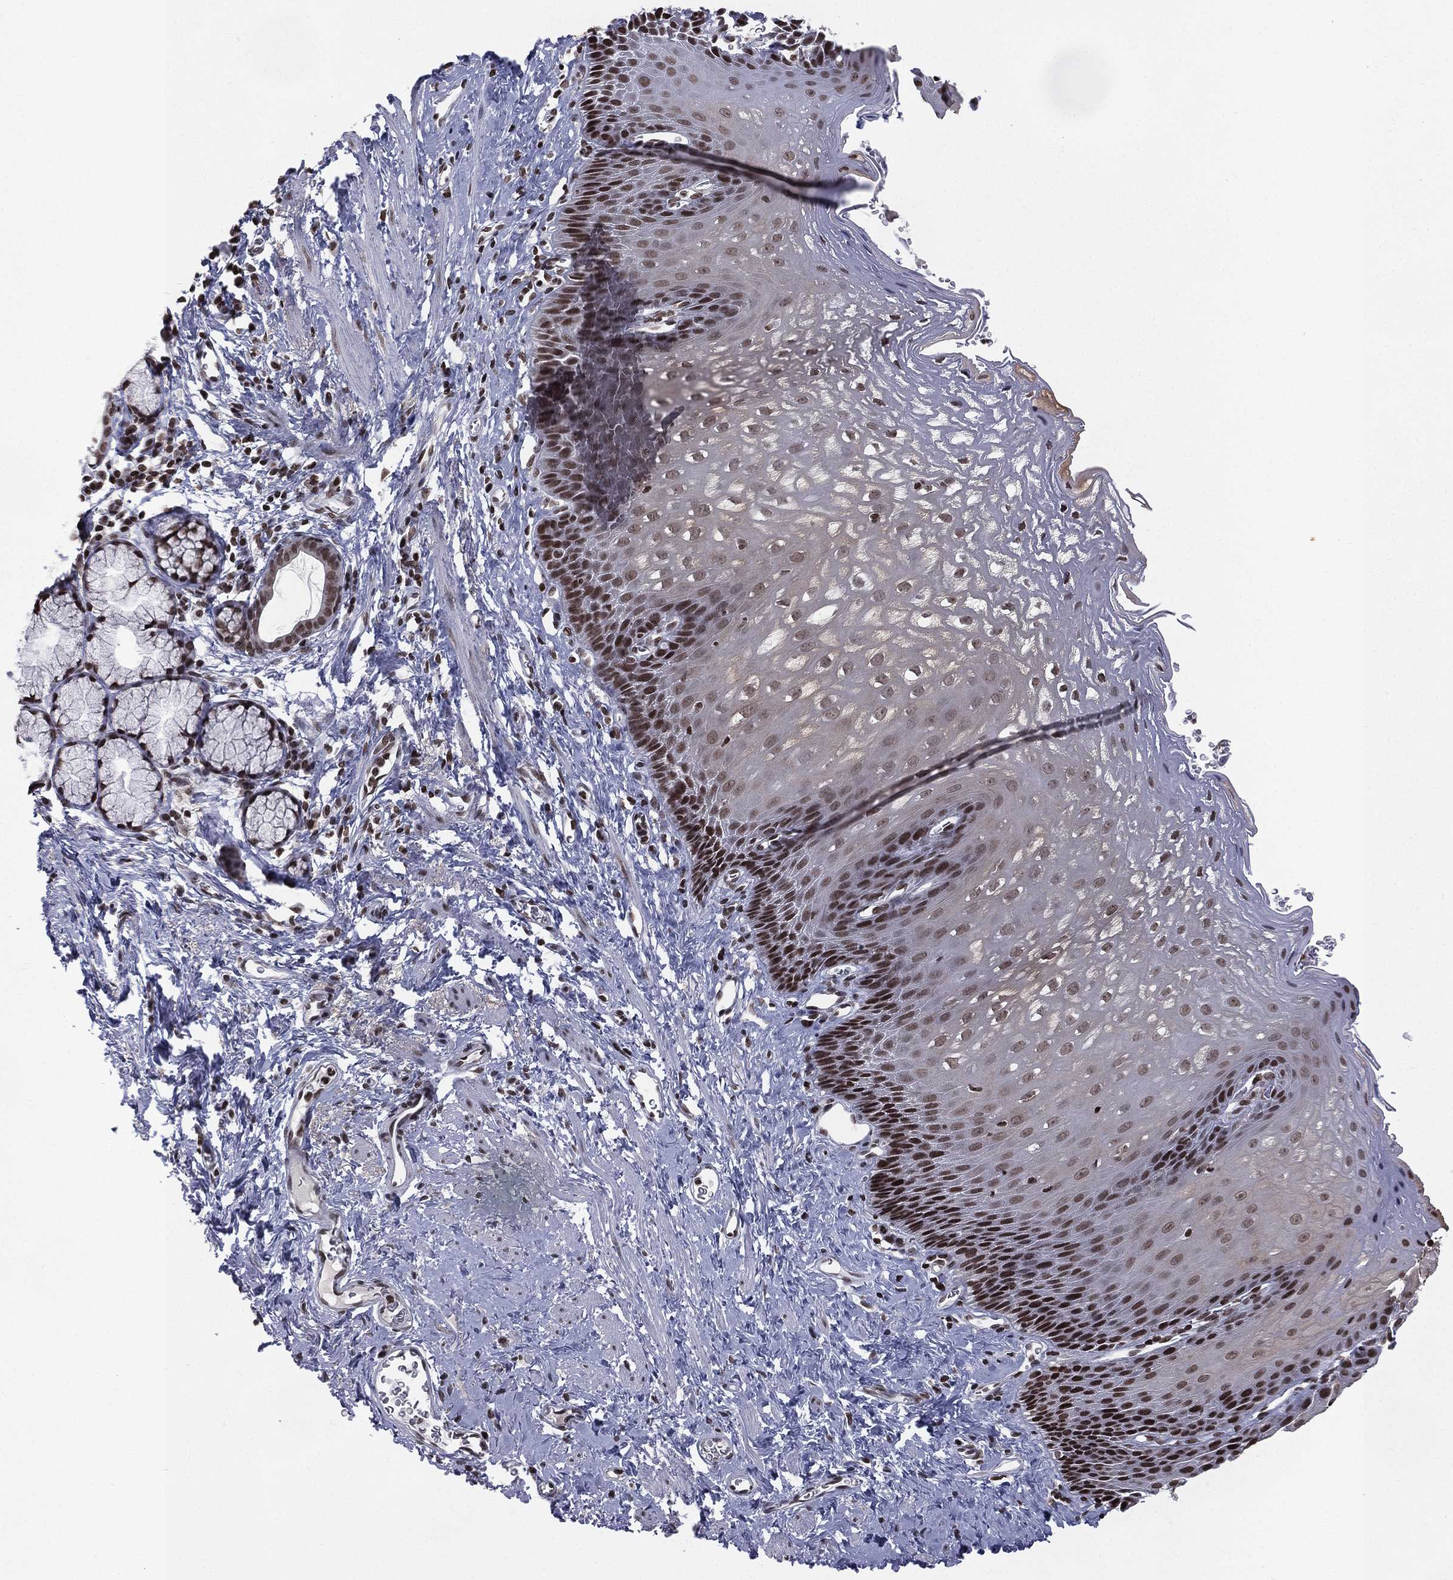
{"staining": {"intensity": "strong", "quantity": "<25%", "location": "nuclear"}, "tissue": "esophagus", "cell_type": "Squamous epithelial cells", "image_type": "normal", "snomed": [{"axis": "morphology", "description": "Normal tissue, NOS"}, {"axis": "topography", "description": "Esophagus"}], "caption": "An immunohistochemistry (IHC) photomicrograph of benign tissue is shown. Protein staining in brown highlights strong nuclear positivity in esophagus within squamous epithelial cells. The staining was performed using DAB (3,3'-diaminobenzidine) to visualize the protein expression in brown, while the nuclei were stained in blue with hematoxylin (Magnification: 20x).", "gene": "RFX7", "patient": {"sex": "male", "age": 64}}